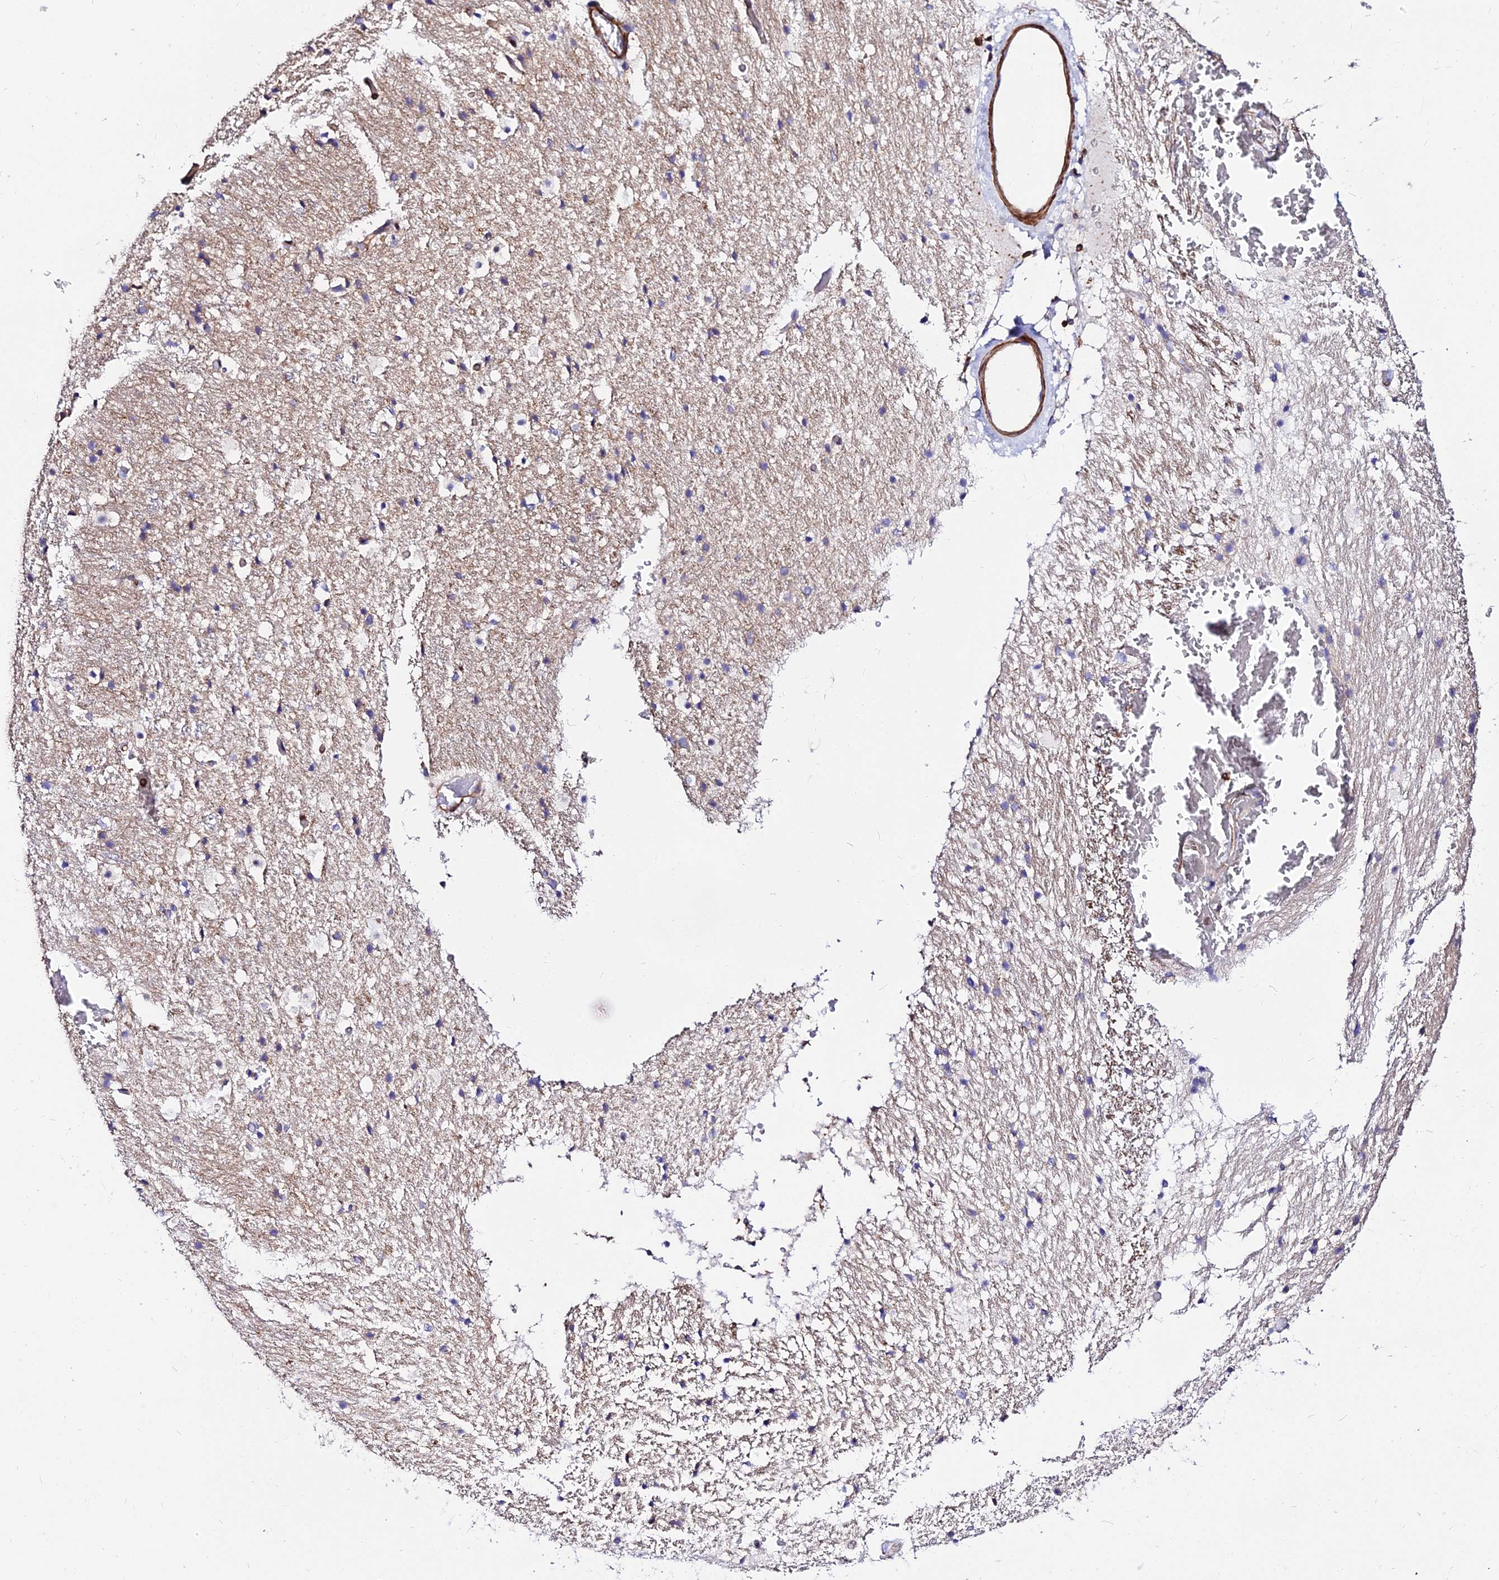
{"staining": {"intensity": "weak", "quantity": "25%-75%", "location": "cytoplasmic/membranous"}, "tissue": "hippocampus", "cell_type": "Glial cells", "image_type": "normal", "snomed": [{"axis": "morphology", "description": "Normal tissue, NOS"}, {"axis": "topography", "description": "Hippocampus"}], "caption": "IHC micrograph of normal hippocampus: hippocampus stained using immunohistochemistry (IHC) demonstrates low levels of weak protein expression localized specifically in the cytoplasmic/membranous of glial cells, appearing as a cytoplasmic/membranous brown color.", "gene": "CSRP1", "patient": {"sex": "female", "age": 52}}